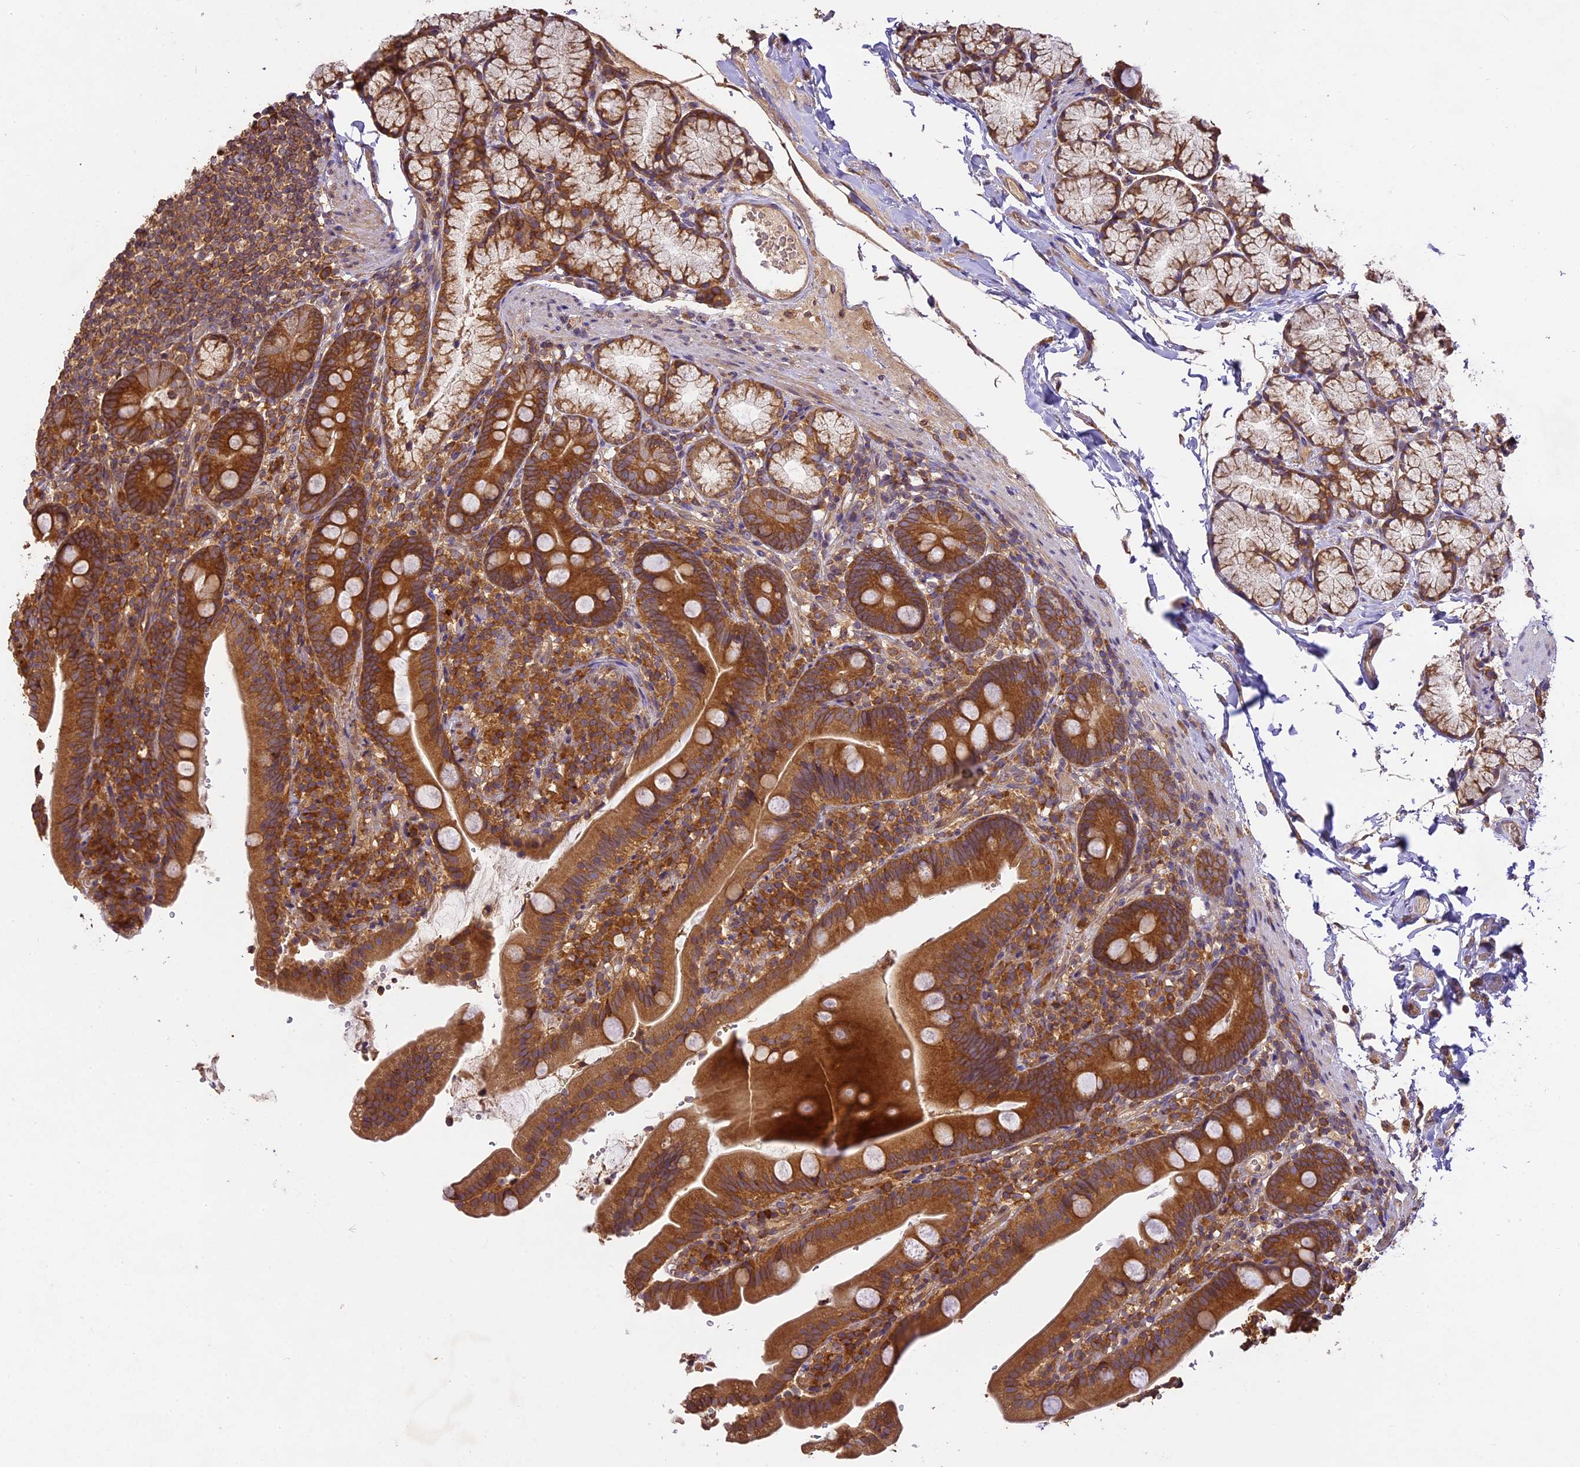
{"staining": {"intensity": "moderate", "quantity": ">75%", "location": "cytoplasmic/membranous"}, "tissue": "duodenum", "cell_type": "Glandular cells", "image_type": "normal", "snomed": [{"axis": "morphology", "description": "Normal tissue, NOS"}, {"axis": "topography", "description": "Duodenum"}], "caption": "IHC image of benign duodenum: human duodenum stained using IHC shows medium levels of moderate protein expression localized specifically in the cytoplasmic/membranous of glandular cells, appearing as a cytoplasmic/membranous brown color.", "gene": "BRAP", "patient": {"sex": "female", "age": 67}}